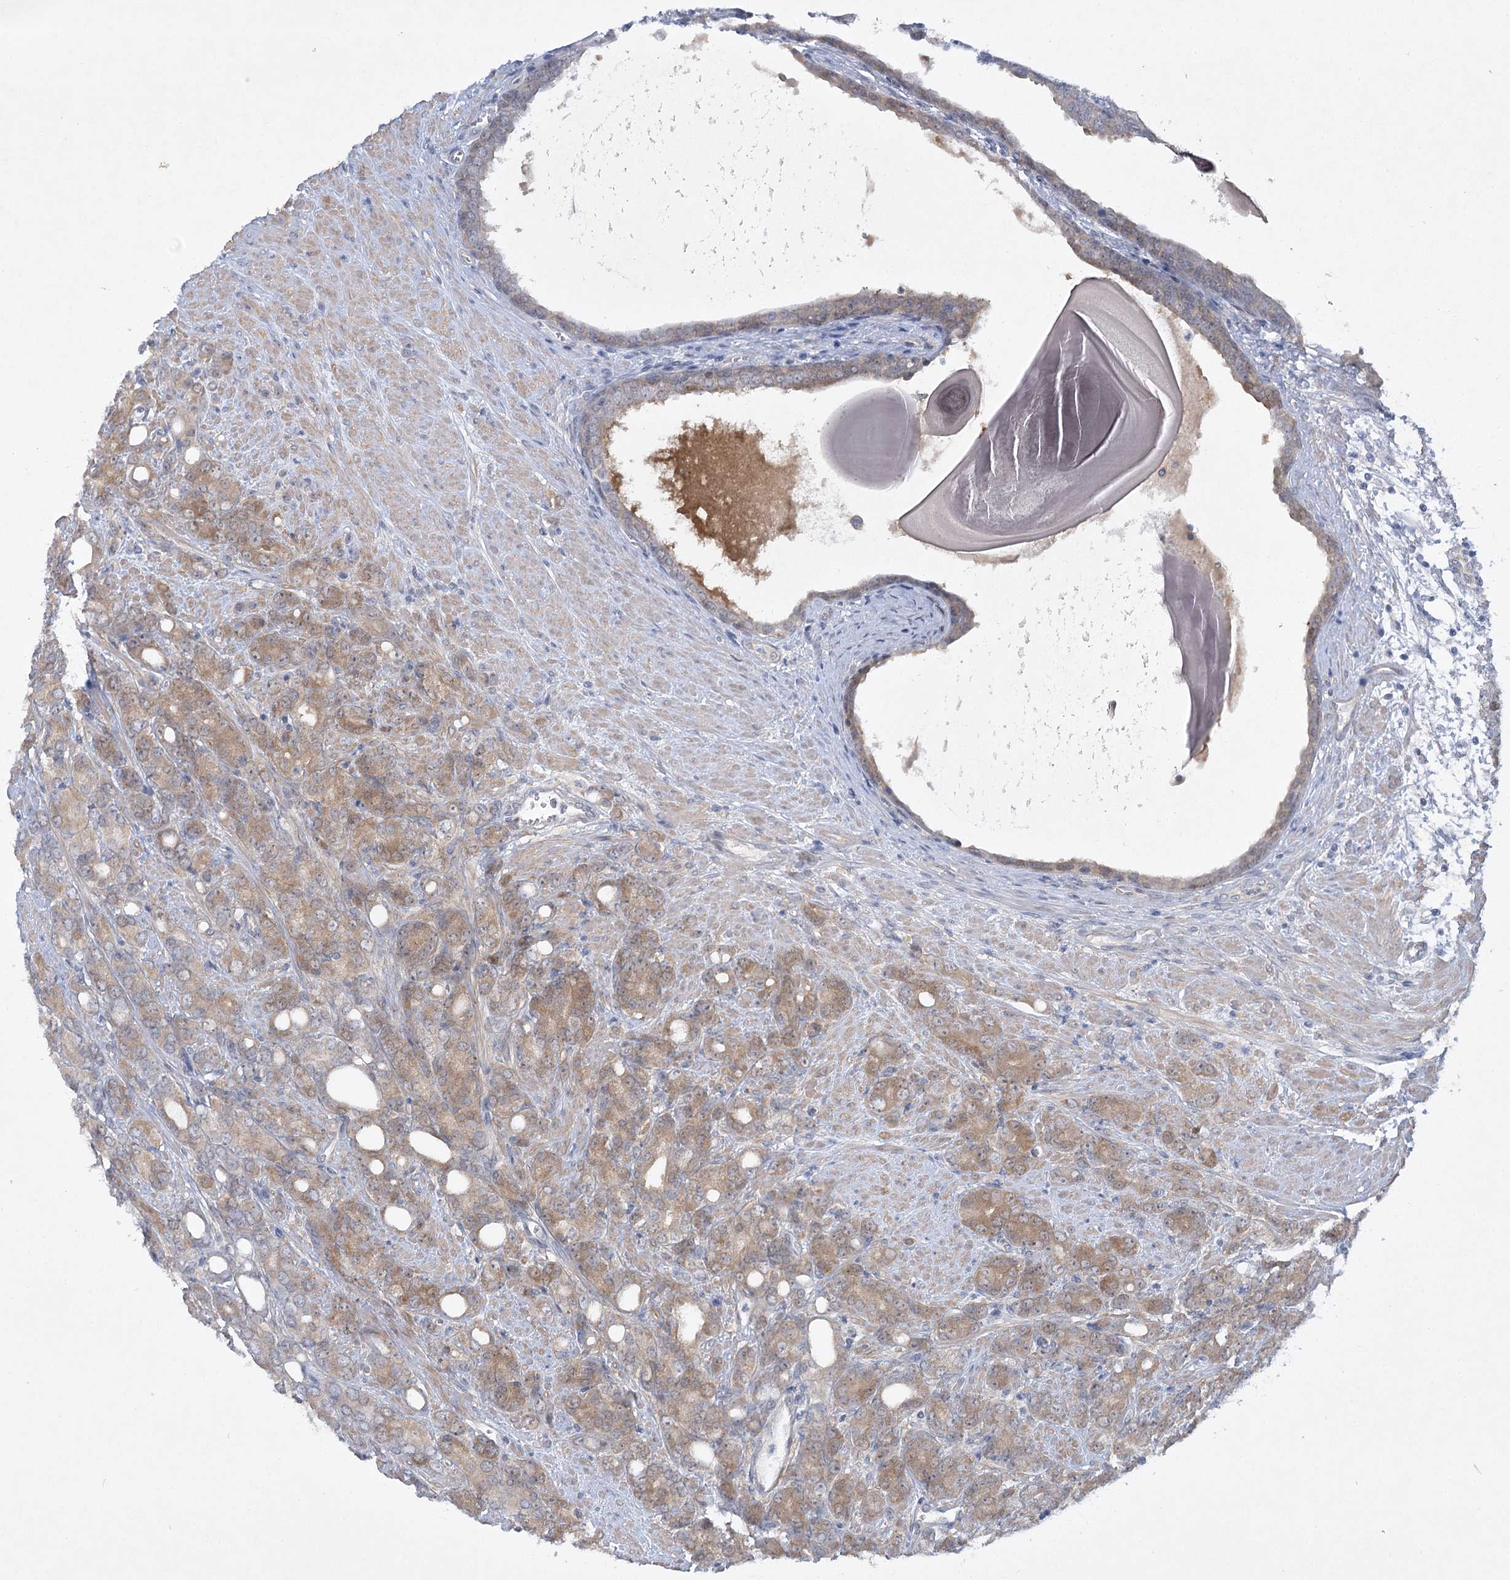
{"staining": {"intensity": "moderate", "quantity": ">75%", "location": "cytoplasmic/membranous"}, "tissue": "prostate cancer", "cell_type": "Tumor cells", "image_type": "cancer", "snomed": [{"axis": "morphology", "description": "Adenocarcinoma, High grade"}, {"axis": "topography", "description": "Prostate"}], "caption": "IHC (DAB) staining of high-grade adenocarcinoma (prostate) demonstrates moderate cytoplasmic/membranous protein staining in about >75% of tumor cells.", "gene": "AAMDC", "patient": {"sex": "male", "age": 62}}